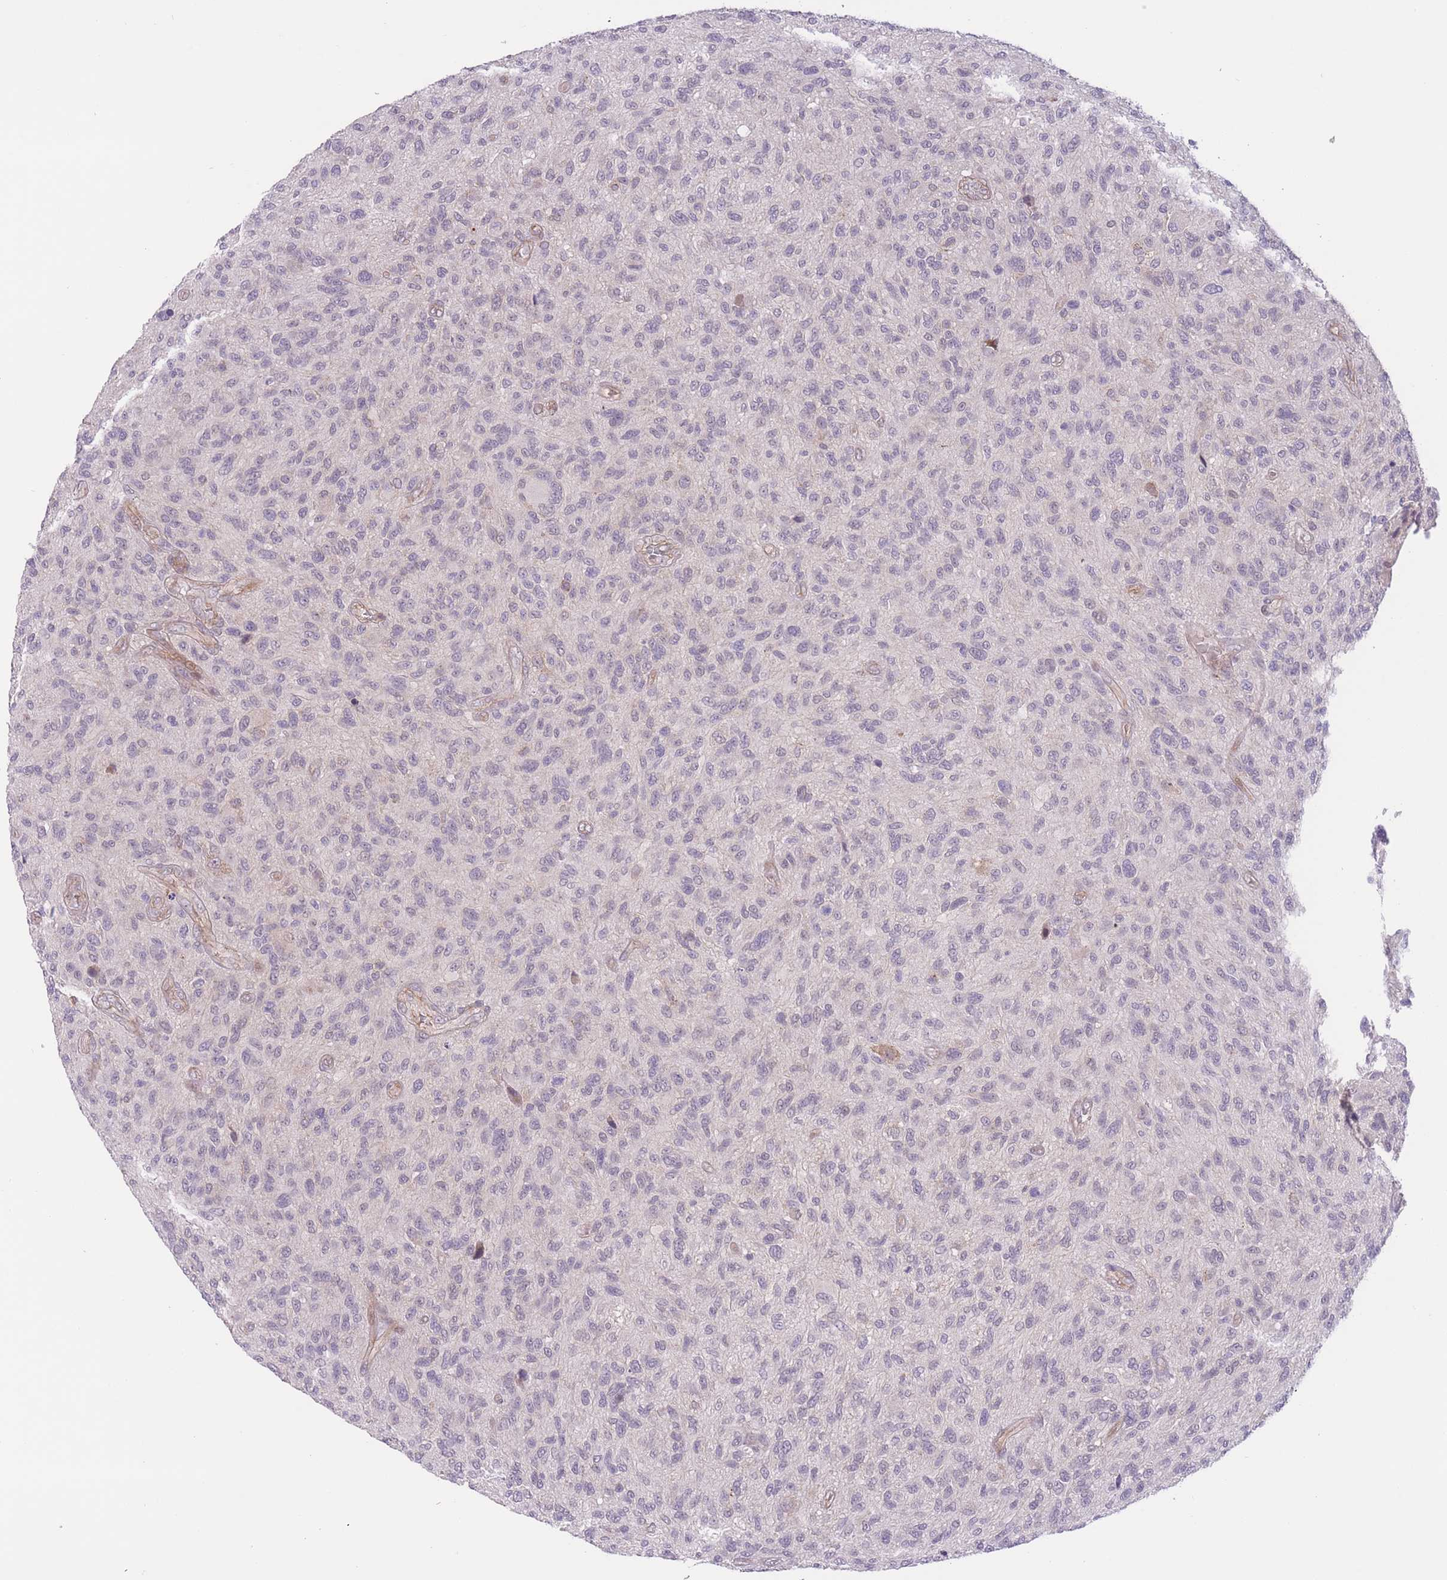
{"staining": {"intensity": "negative", "quantity": "none", "location": "none"}, "tissue": "glioma", "cell_type": "Tumor cells", "image_type": "cancer", "snomed": [{"axis": "morphology", "description": "Glioma, malignant, High grade"}, {"axis": "topography", "description": "Brain"}], "caption": "DAB immunohistochemical staining of glioma demonstrates no significant staining in tumor cells.", "gene": "FUT5", "patient": {"sex": "male", "age": 47}}